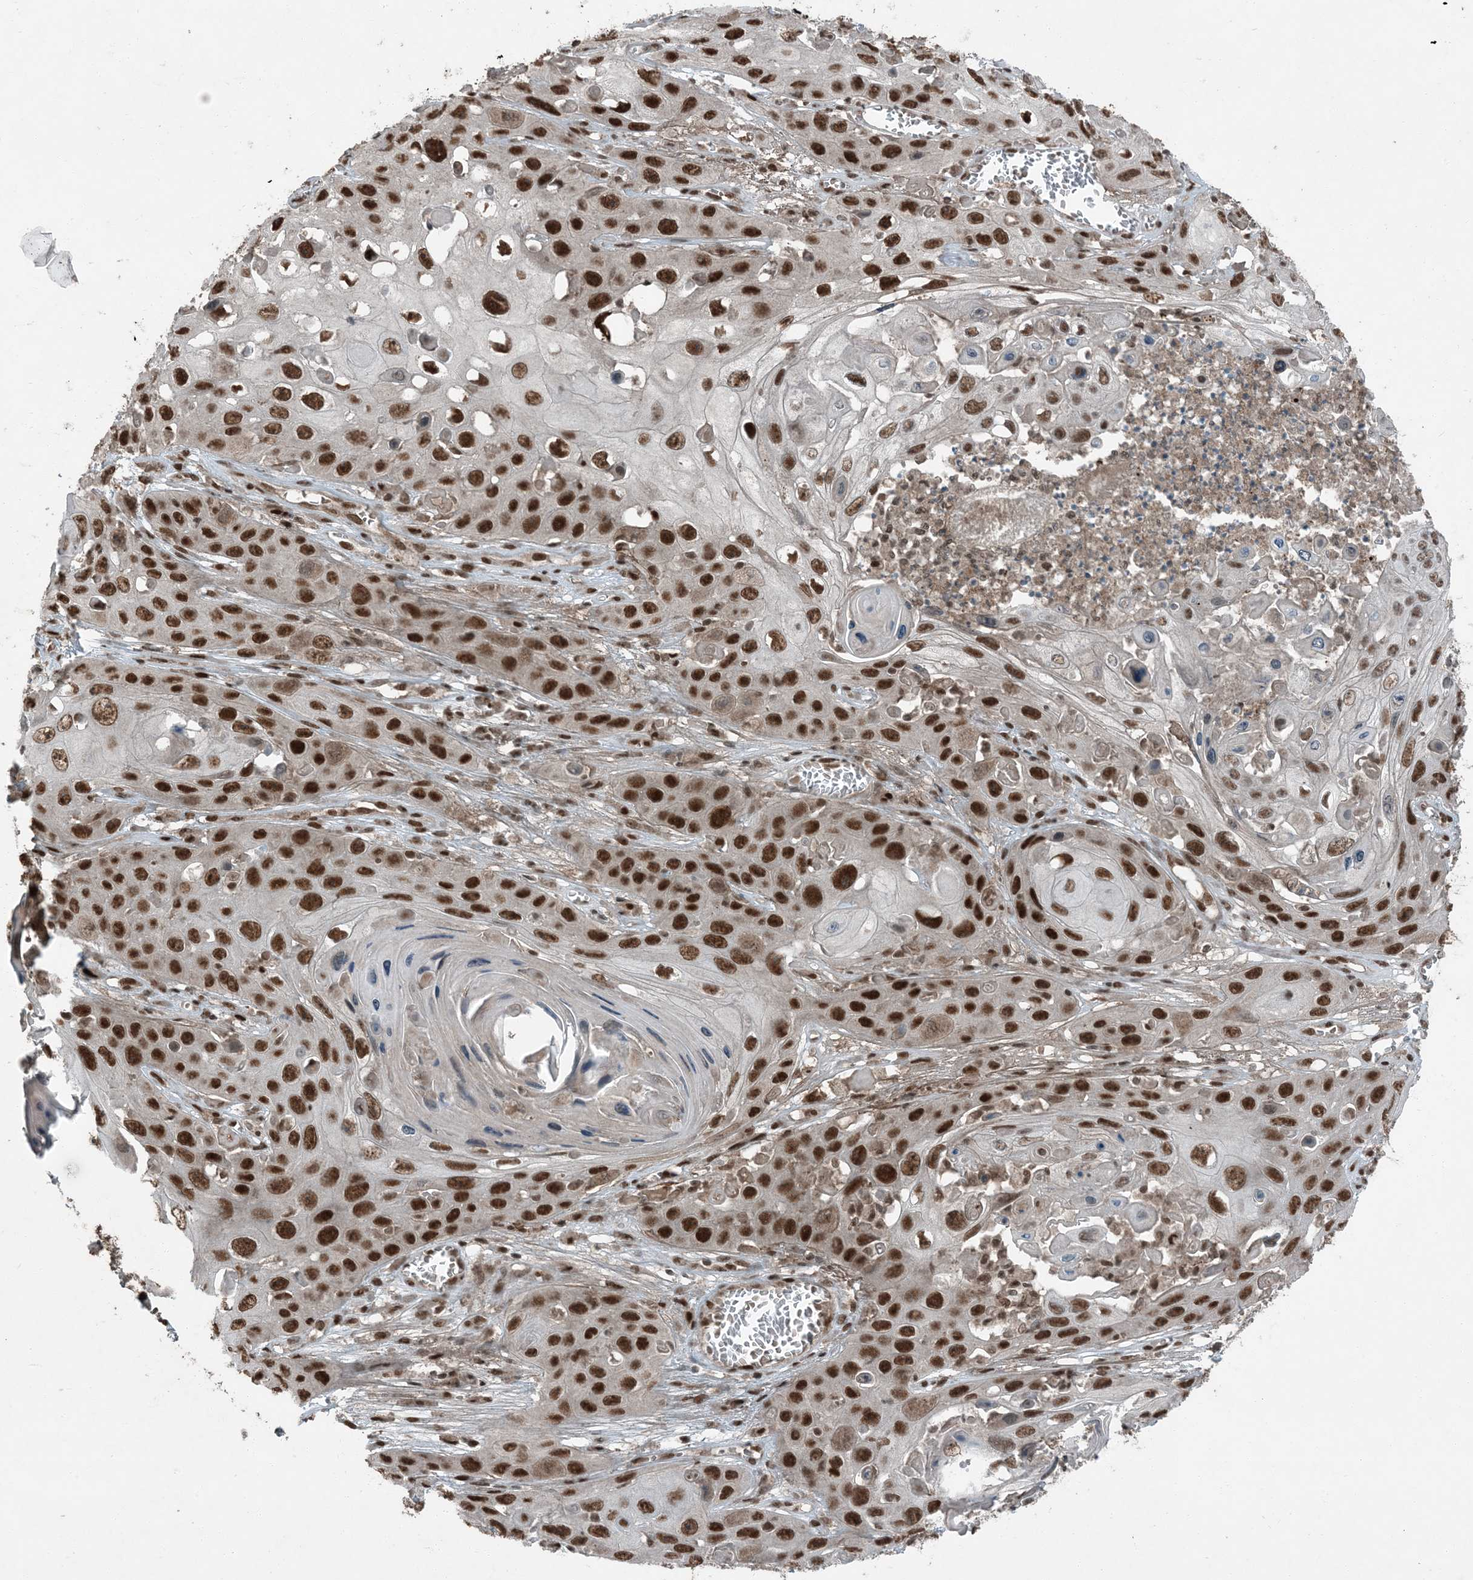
{"staining": {"intensity": "strong", "quantity": ">75%", "location": "nuclear"}, "tissue": "skin cancer", "cell_type": "Tumor cells", "image_type": "cancer", "snomed": [{"axis": "morphology", "description": "Squamous cell carcinoma, NOS"}, {"axis": "topography", "description": "Skin"}], "caption": "Skin squamous cell carcinoma stained for a protein (brown) reveals strong nuclear positive expression in approximately >75% of tumor cells.", "gene": "TRAPPC12", "patient": {"sex": "male", "age": 55}}